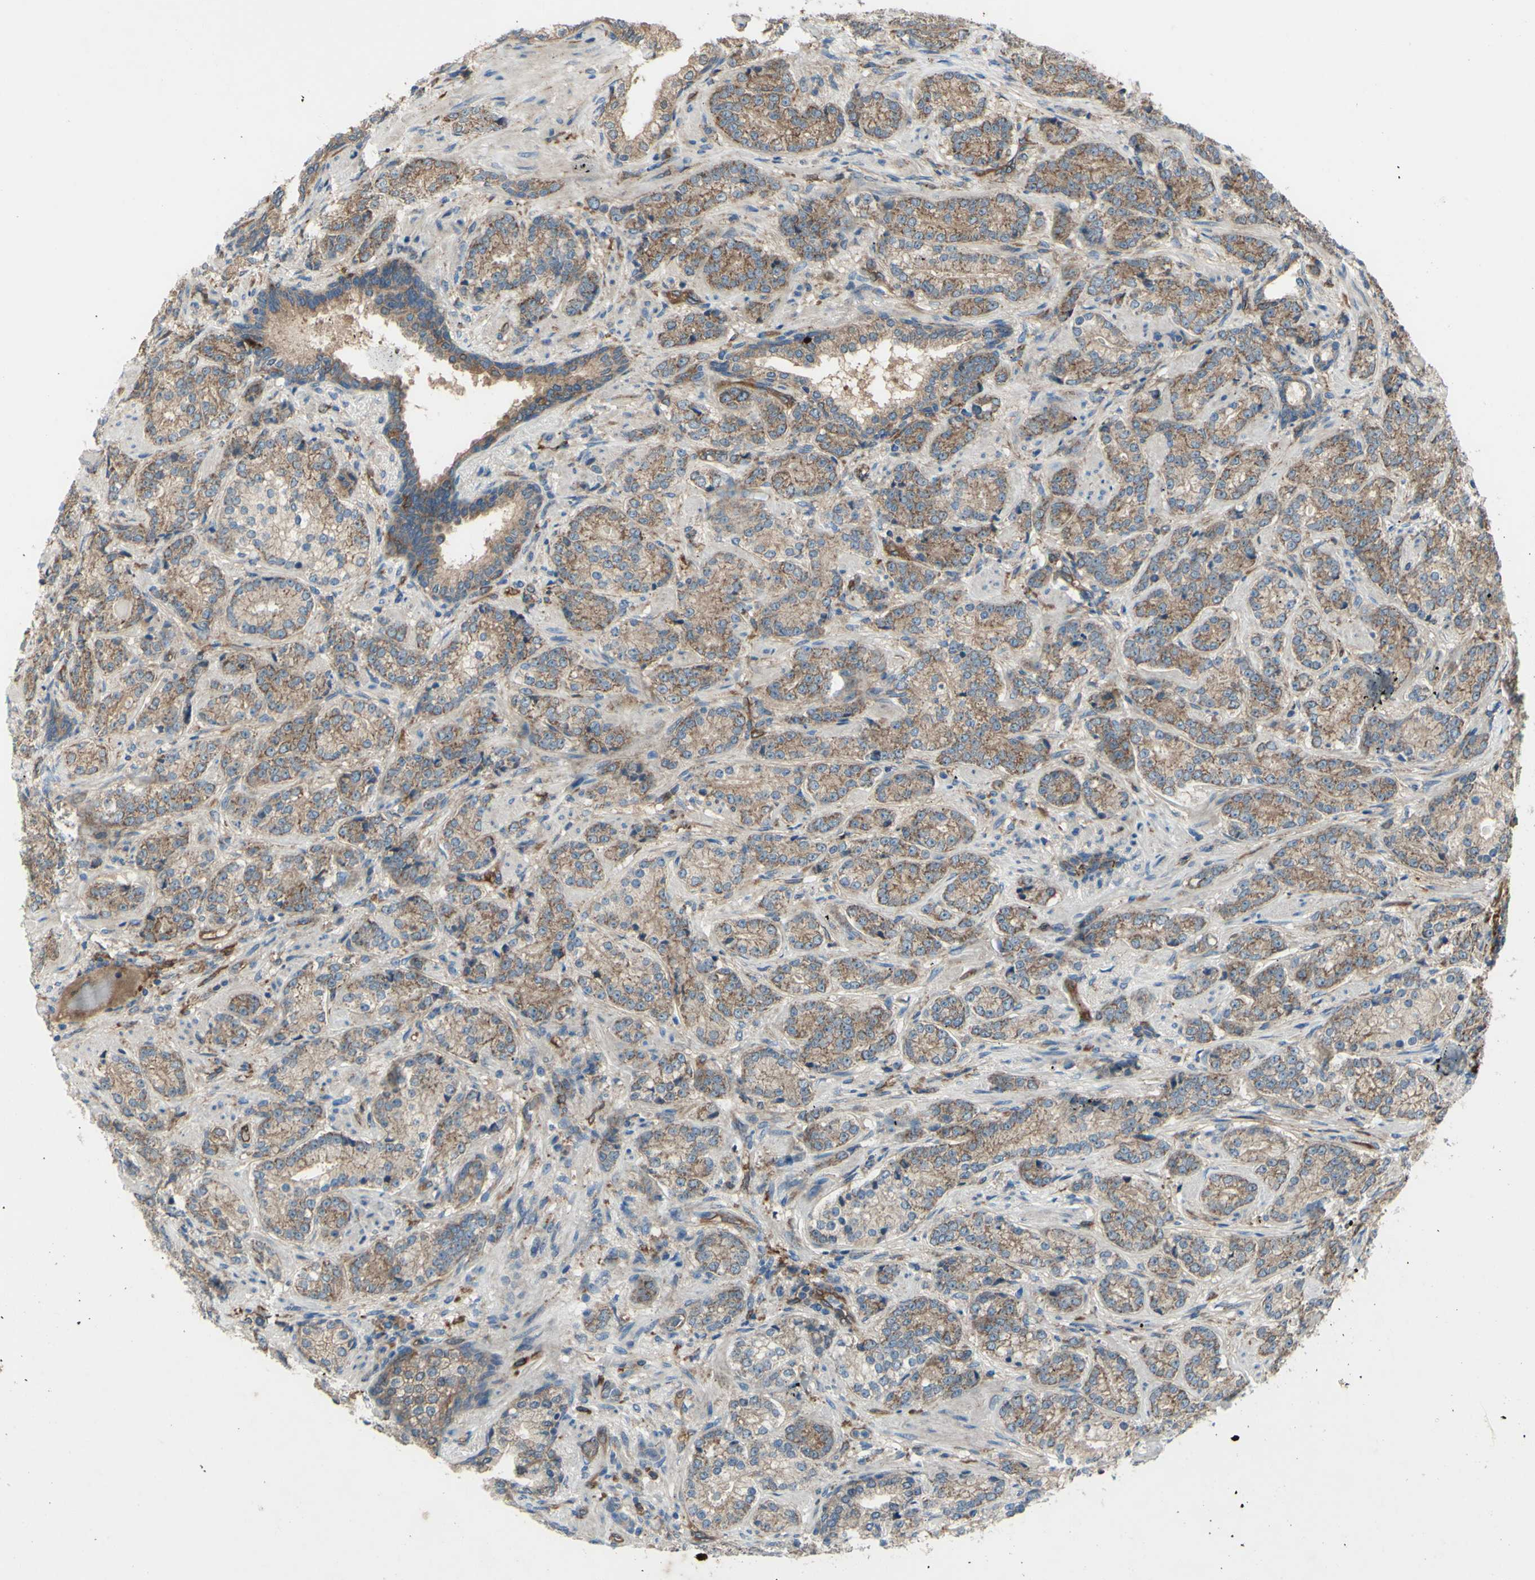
{"staining": {"intensity": "moderate", "quantity": ">75%", "location": "cytoplasmic/membranous"}, "tissue": "prostate cancer", "cell_type": "Tumor cells", "image_type": "cancer", "snomed": [{"axis": "morphology", "description": "Adenocarcinoma, High grade"}, {"axis": "topography", "description": "Prostate"}], "caption": "Moderate cytoplasmic/membranous protein expression is appreciated in about >75% of tumor cells in prostate cancer.", "gene": "IGSF9B", "patient": {"sex": "male", "age": 61}}